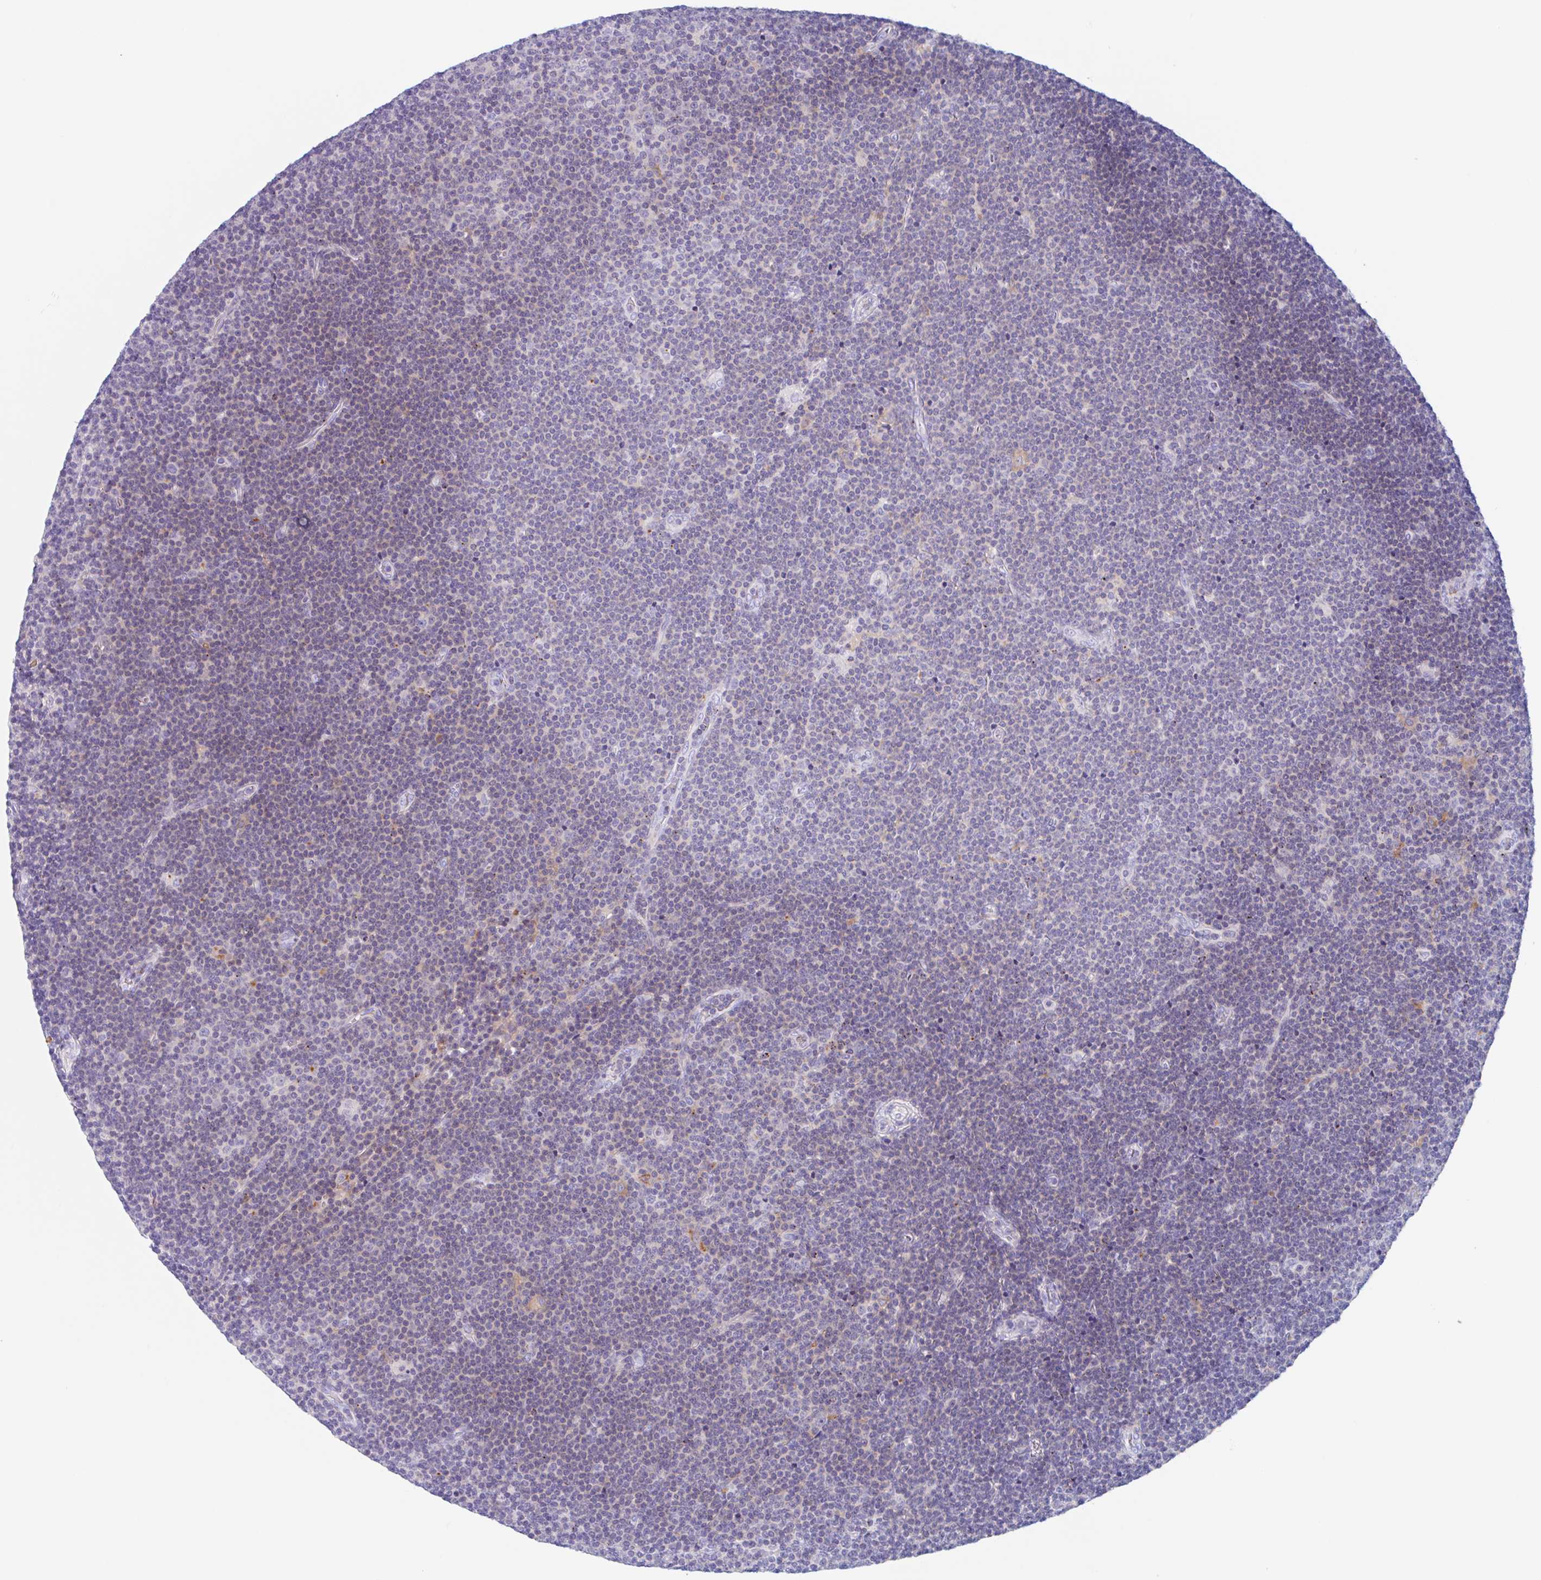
{"staining": {"intensity": "weak", "quantity": "<25%", "location": "cytoplasmic/membranous"}, "tissue": "lymphoma", "cell_type": "Tumor cells", "image_type": "cancer", "snomed": [{"axis": "morphology", "description": "Malignant lymphoma, non-Hodgkin's type, Low grade"}, {"axis": "topography", "description": "Lymph node"}], "caption": "DAB immunohistochemical staining of lymphoma displays no significant expression in tumor cells.", "gene": "ANKRD9", "patient": {"sex": "male", "age": 48}}